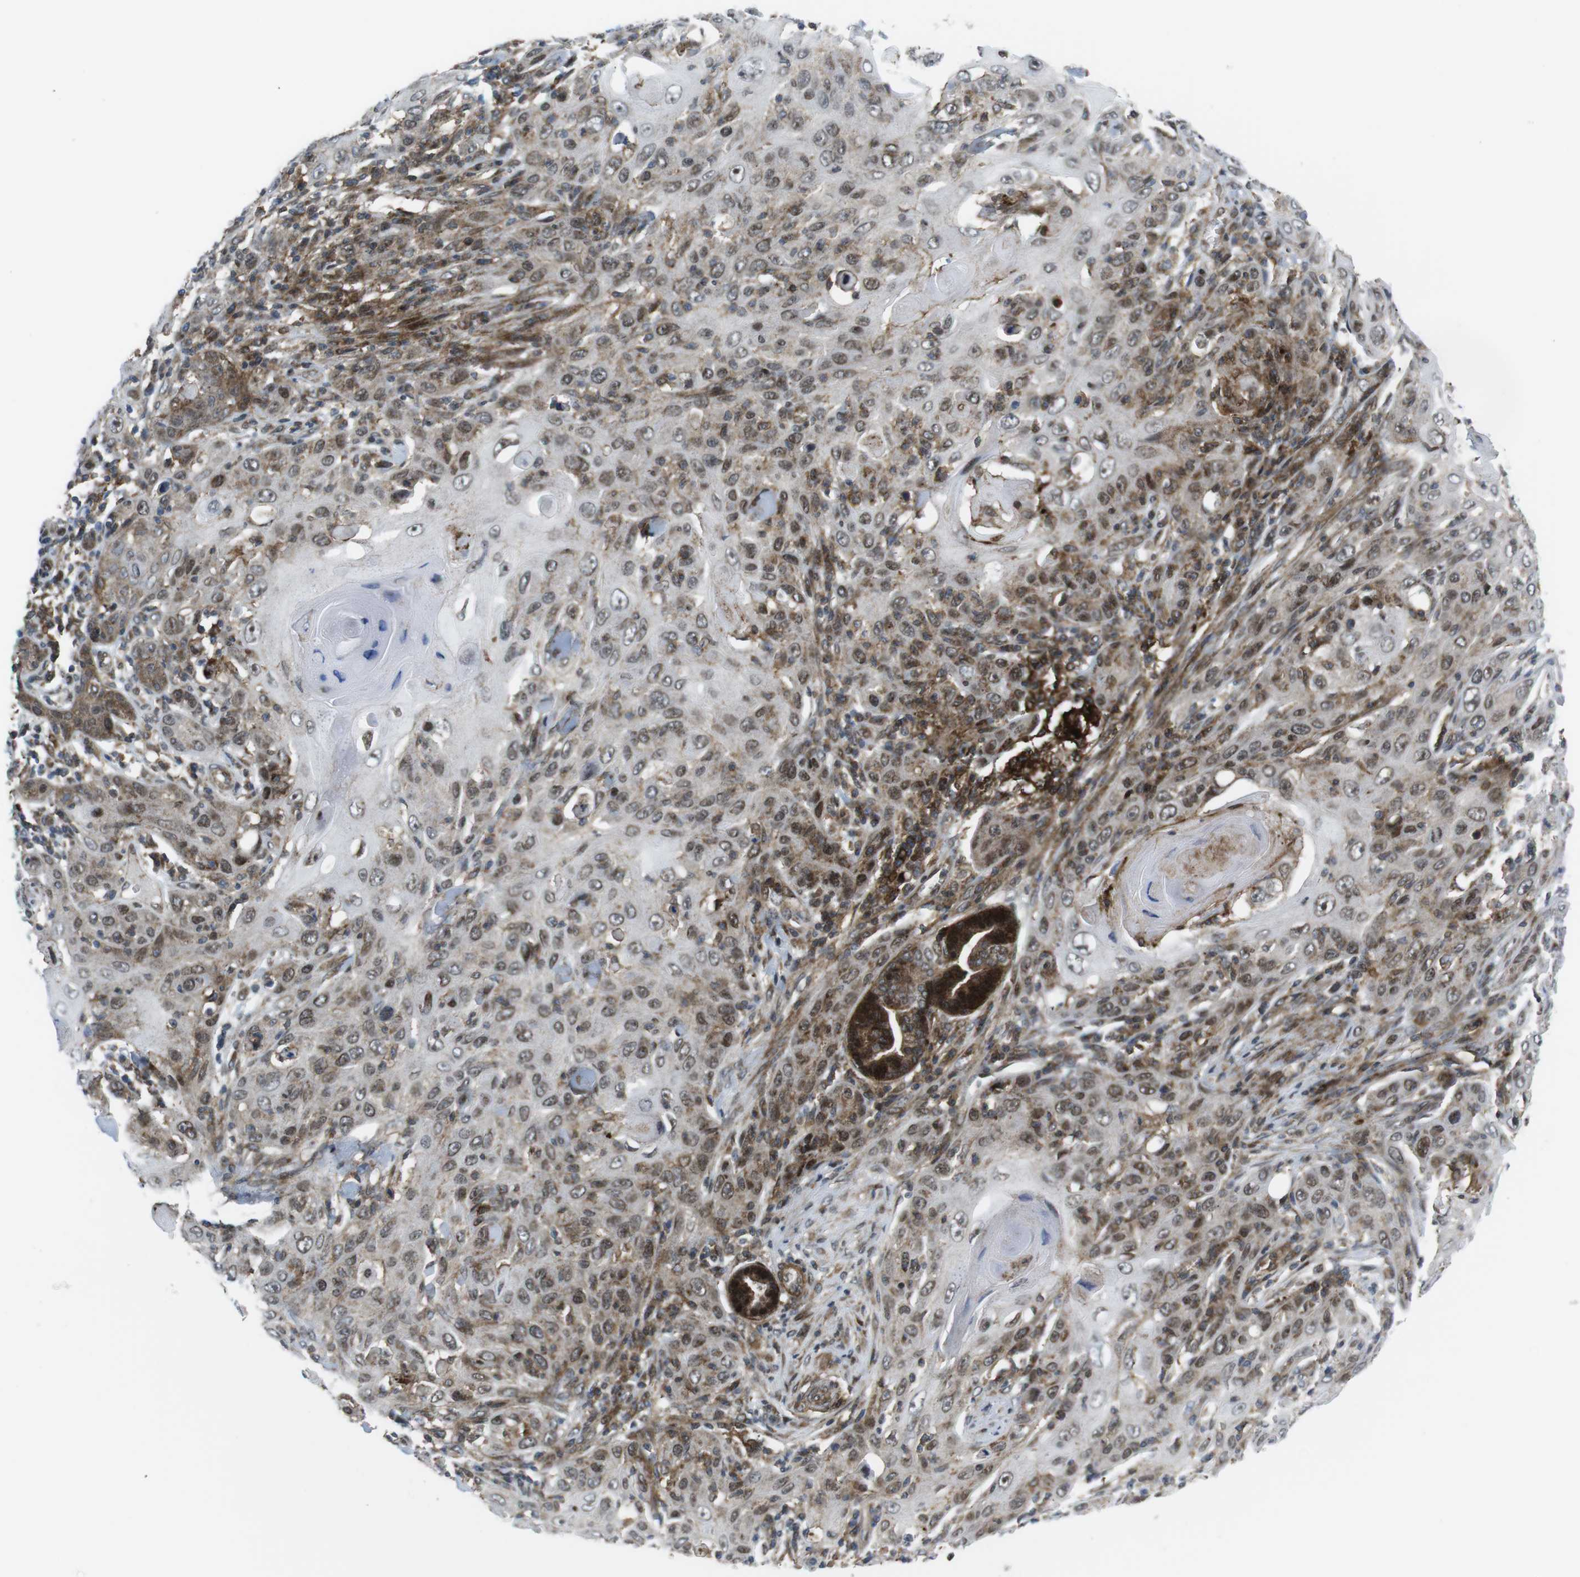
{"staining": {"intensity": "moderate", "quantity": "25%-75%", "location": "cytoplasmic/membranous,nuclear"}, "tissue": "skin cancer", "cell_type": "Tumor cells", "image_type": "cancer", "snomed": [{"axis": "morphology", "description": "Squamous cell carcinoma, NOS"}, {"axis": "topography", "description": "Skin"}], "caption": "This micrograph reveals IHC staining of skin squamous cell carcinoma, with medium moderate cytoplasmic/membranous and nuclear positivity in approximately 25%-75% of tumor cells.", "gene": "CUL7", "patient": {"sex": "female", "age": 88}}